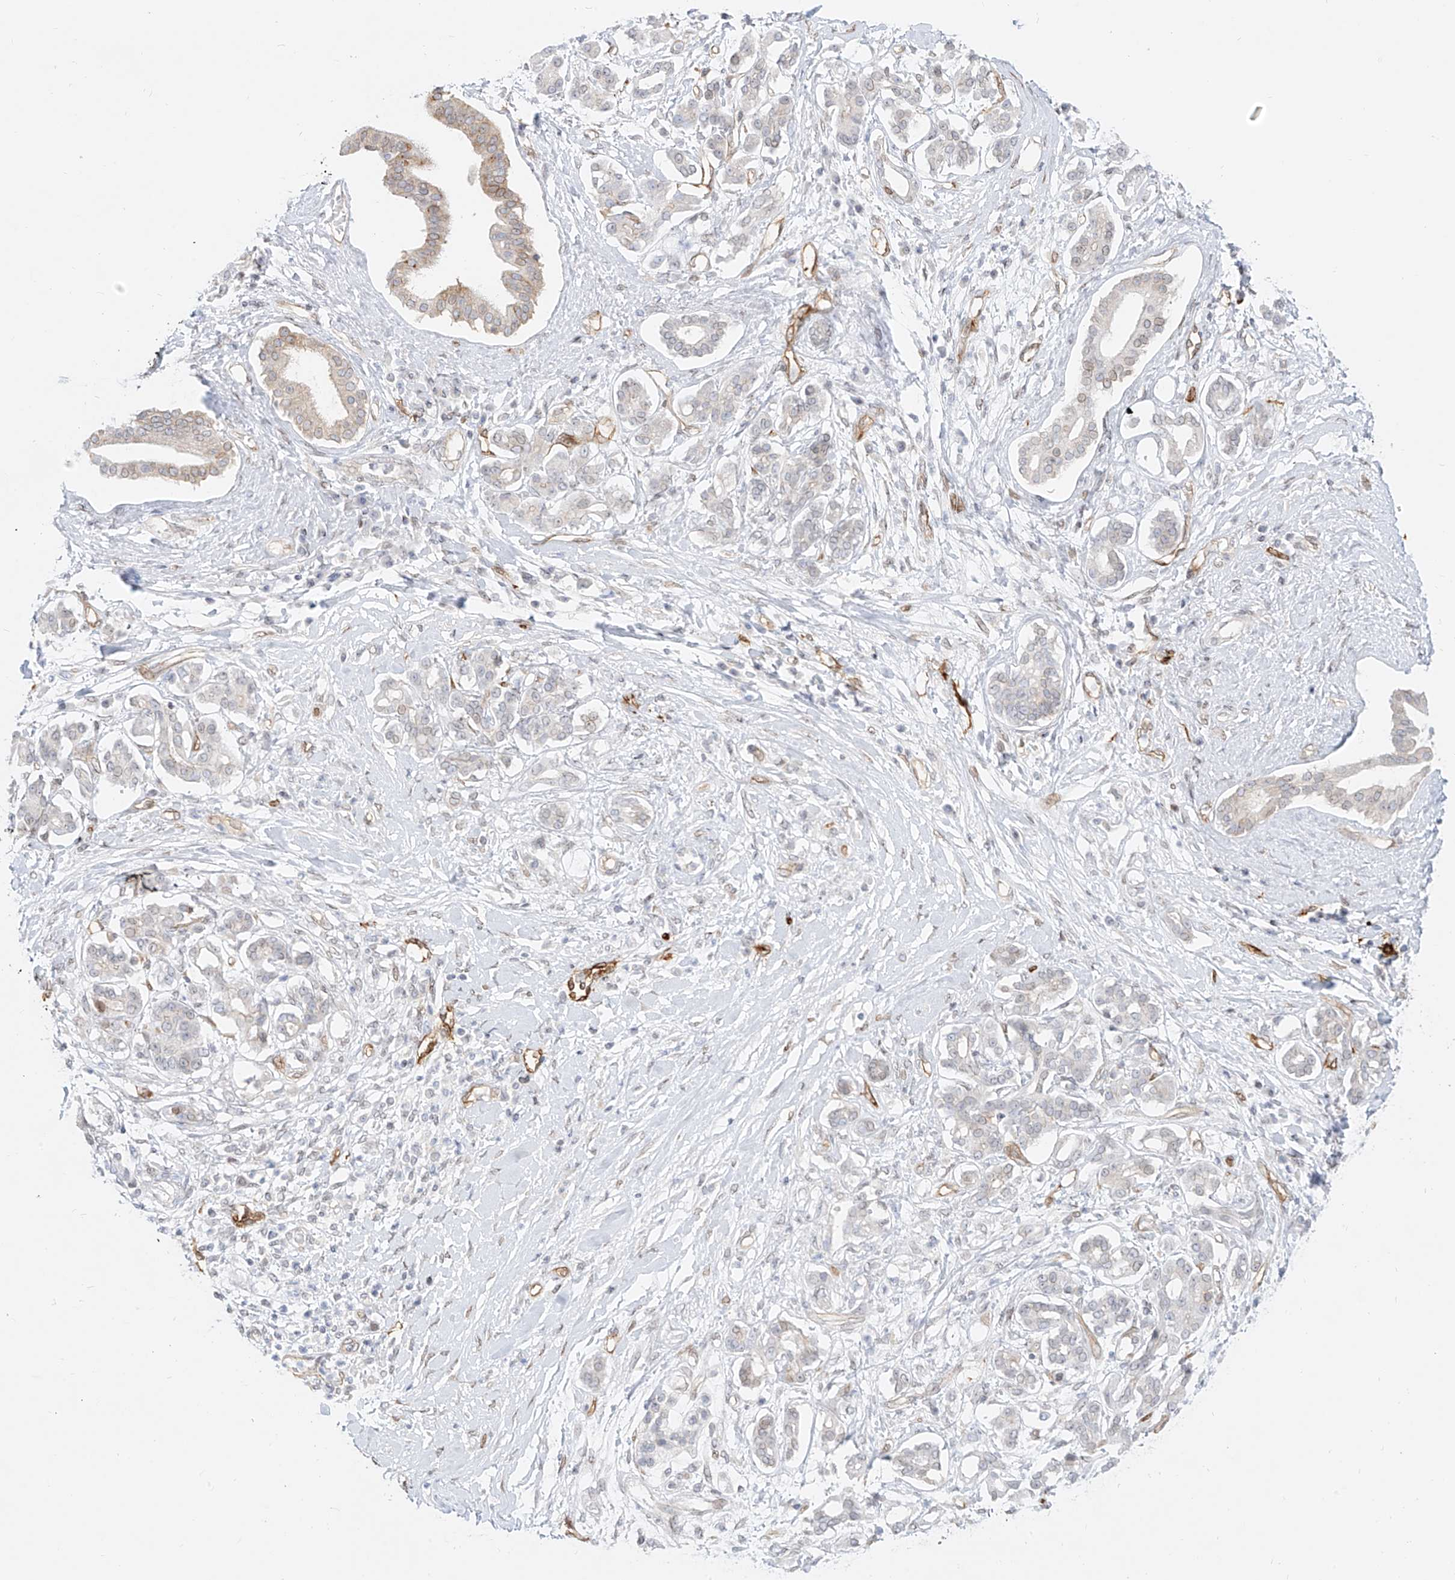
{"staining": {"intensity": "weak", "quantity": "<25%", "location": "cytoplasmic/membranous"}, "tissue": "pancreatic cancer", "cell_type": "Tumor cells", "image_type": "cancer", "snomed": [{"axis": "morphology", "description": "Inflammation, NOS"}, {"axis": "morphology", "description": "Adenocarcinoma, NOS"}, {"axis": "topography", "description": "Pancreas"}], "caption": "The immunohistochemistry (IHC) photomicrograph has no significant staining in tumor cells of pancreatic adenocarcinoma tissue.", "gene": "NHSL1", "patient": {"sex": "female", "age": 56}}